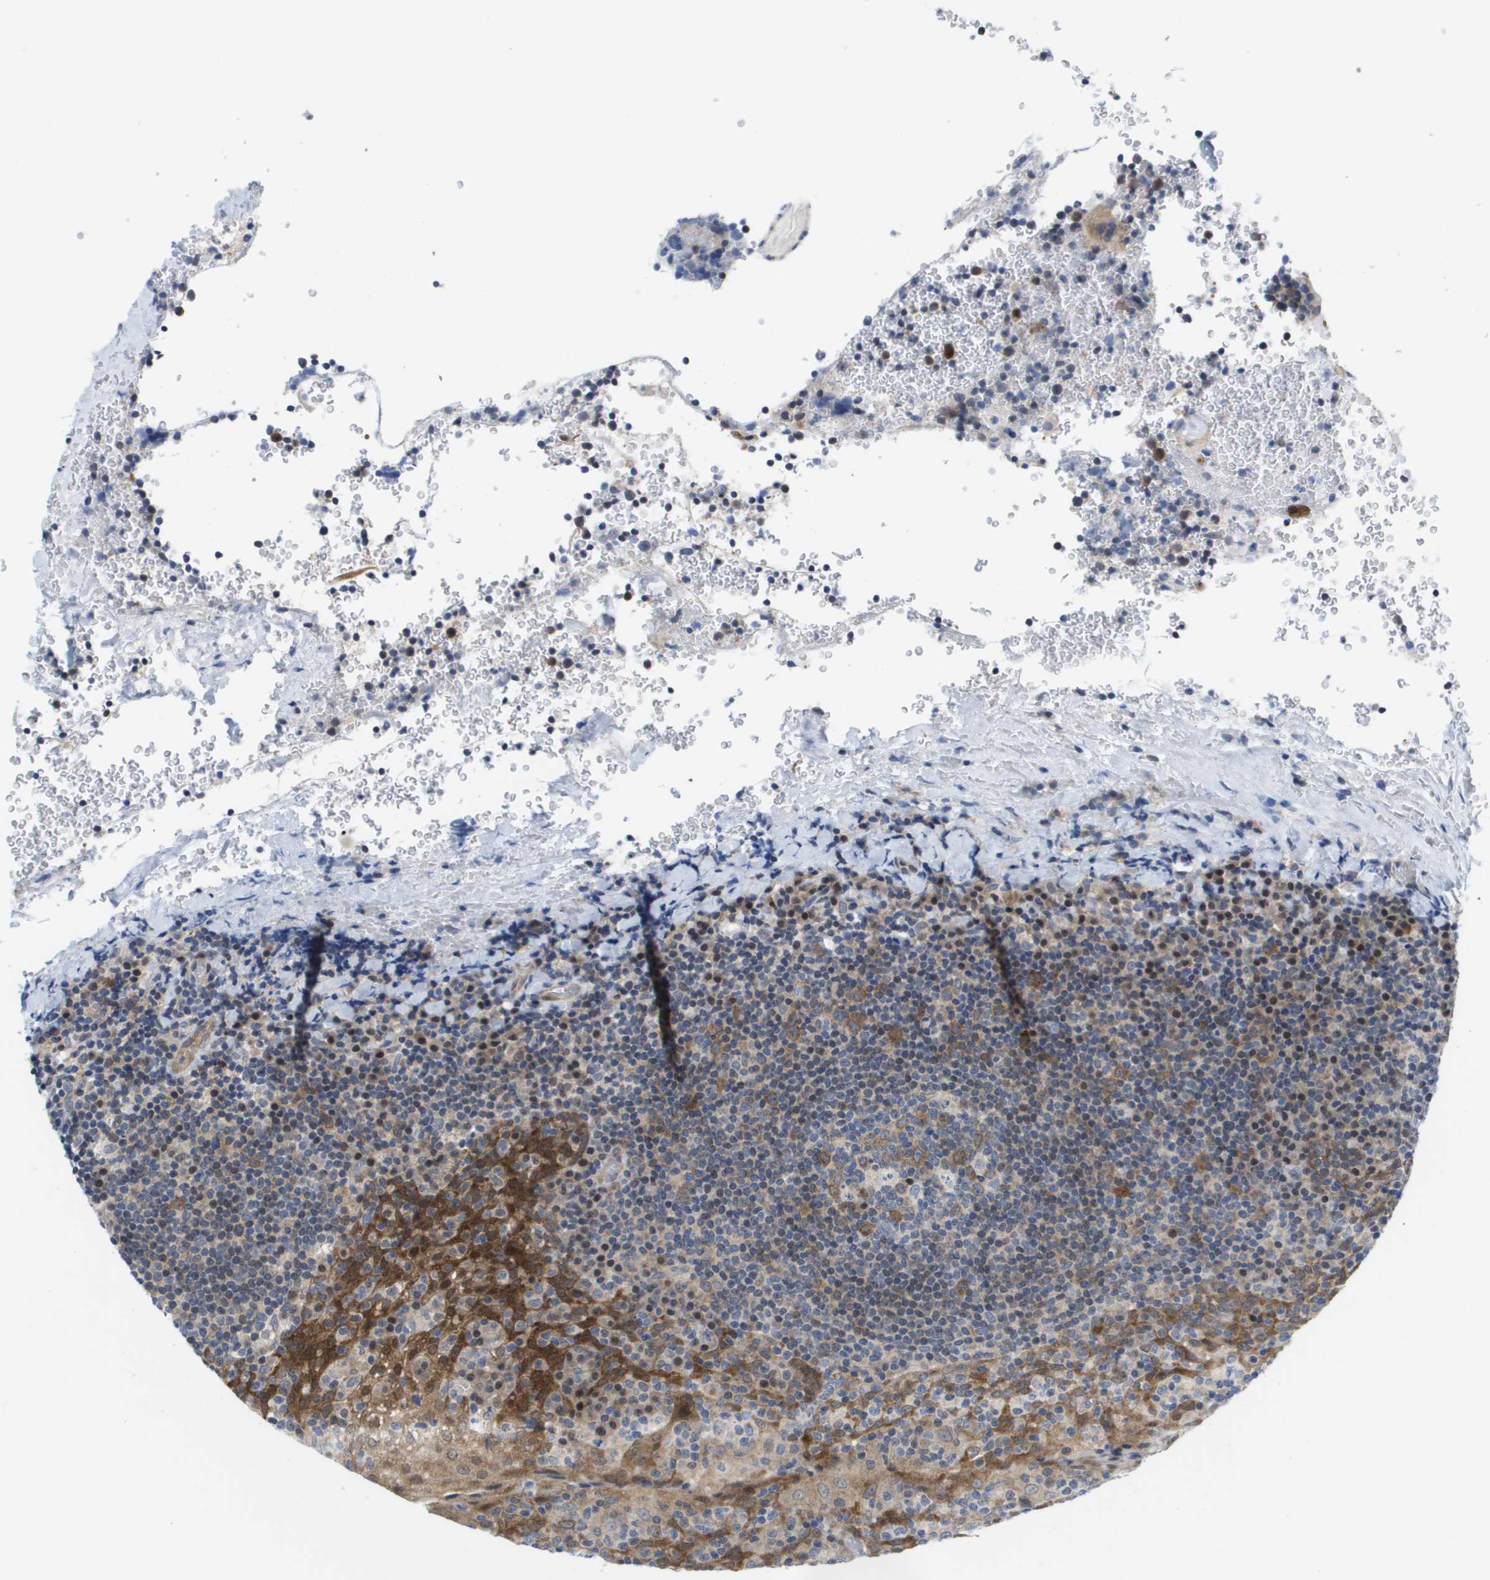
{"staining": {"intensity": "moderate", "quantity": "25%-75%", "location": "cytoplasmic/membranous"}, "tissue": "tonsil", "cell_type": "Germinal center cells", "image_type": "normal", "snomed": [{"axis": "morphology", "description": "Normal tissue, NOS"}, {"axis": "topography", "description": "Tonsil"}], "caption": "Immunohistochemistry (DAB) staining of normal human tonsil reveals moderate cytoplasmic/membranous protein staining in about 25%-75% of germinal center cells. The protein is stained brown, and the nuclei are stained in blue (DAB (3,3'-diaminobenzidine) IHC with brightfield microscopy, high magnification).", "gene": "FKBP4", "patient": {"sex": "male", "age": 17}}